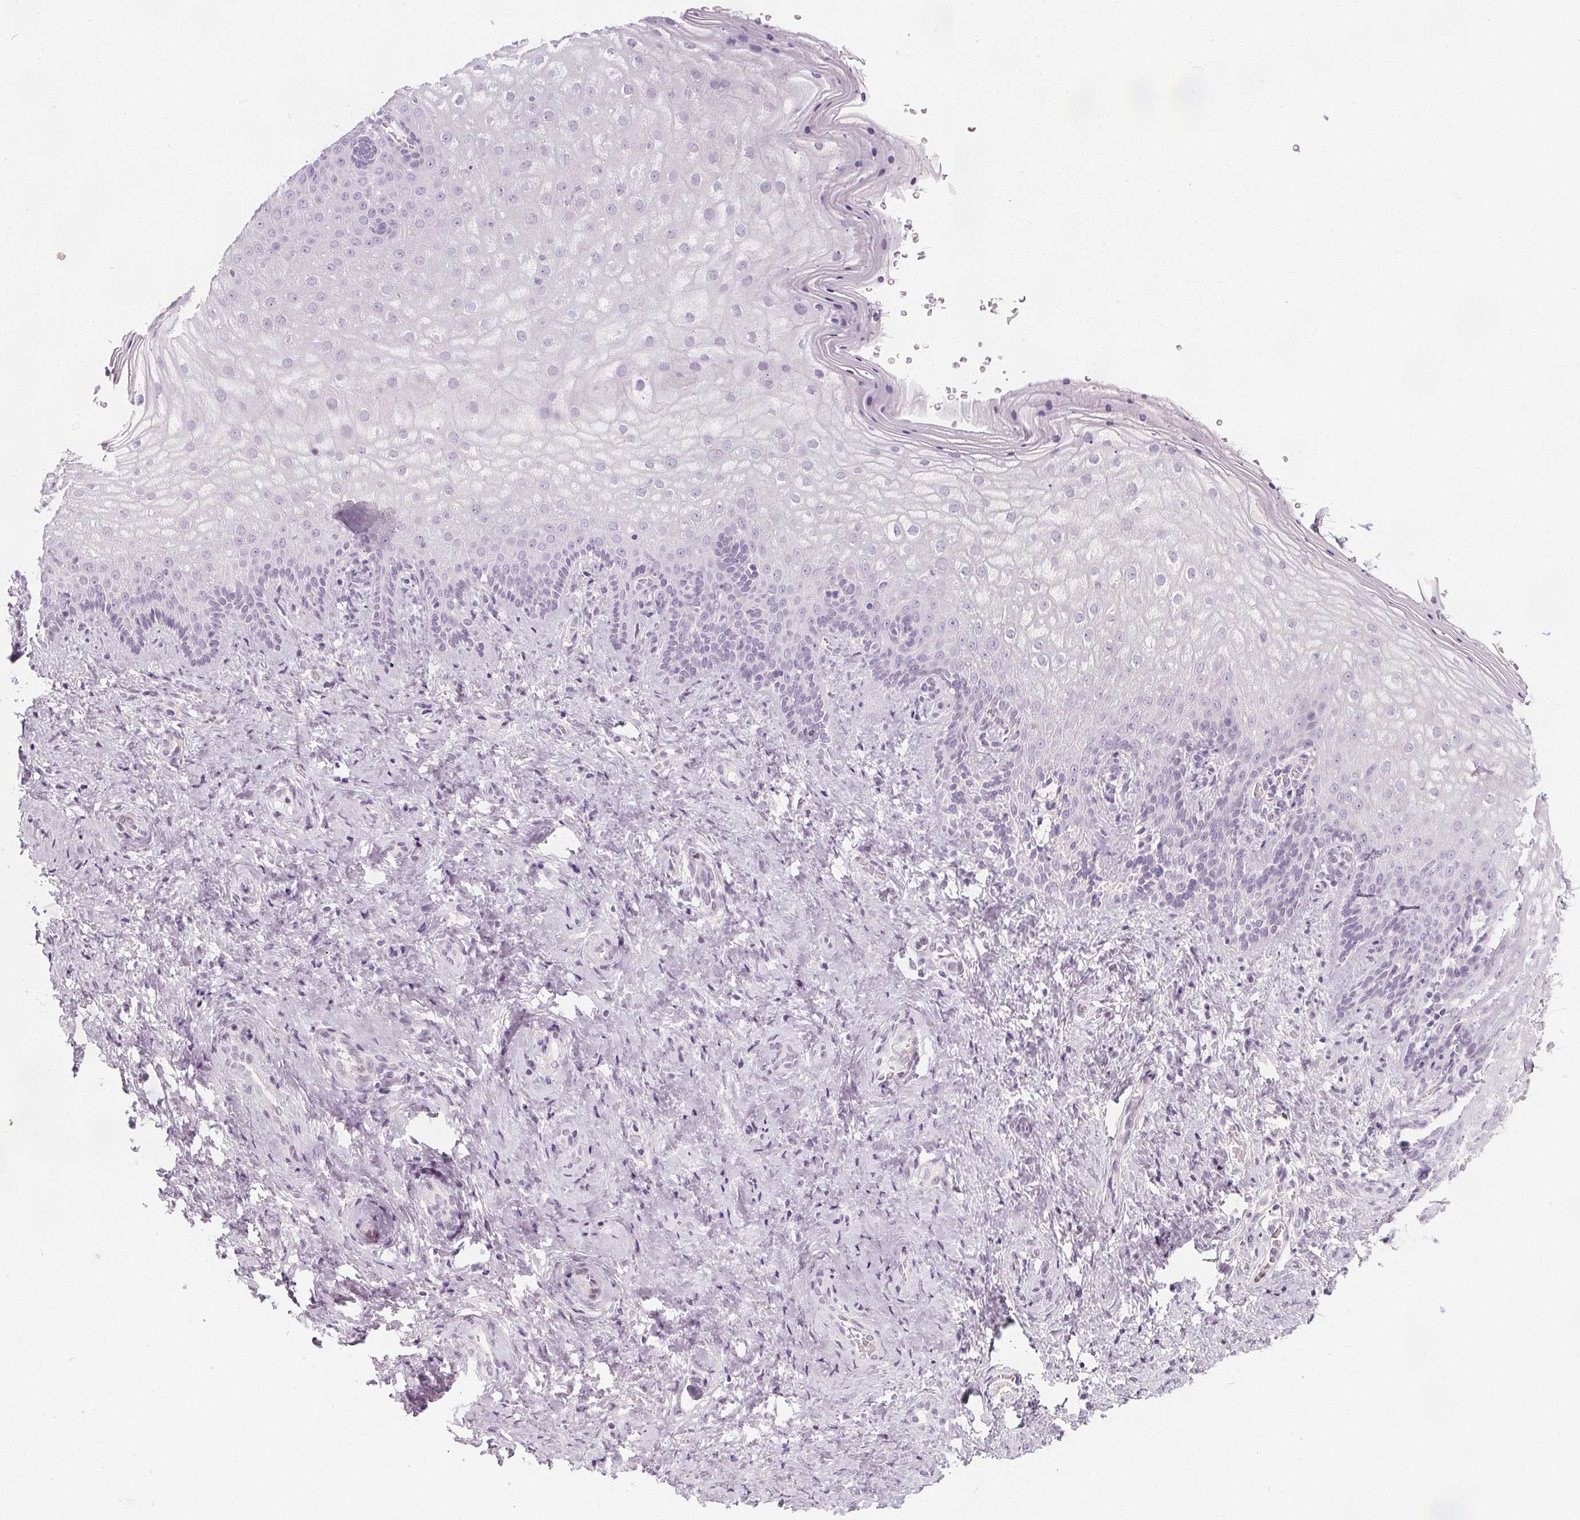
{"staining": {"intensity": "negative", "quantity": "none", "location": "none"}, "tissue": "vagina", "cell_type": "Squamous epithelial cells", "image_type": "normal", "snomed": [{"axis": "morphology", "description": "Normal tissue, NOS"}, {"axis": "topography", "description": "Vagina"}], "caption": "Squamous epithelial cells show no significant protein expression in benign vagina.", "gene": "UGP2", "patient": {"sex": "female", "age": 42}}